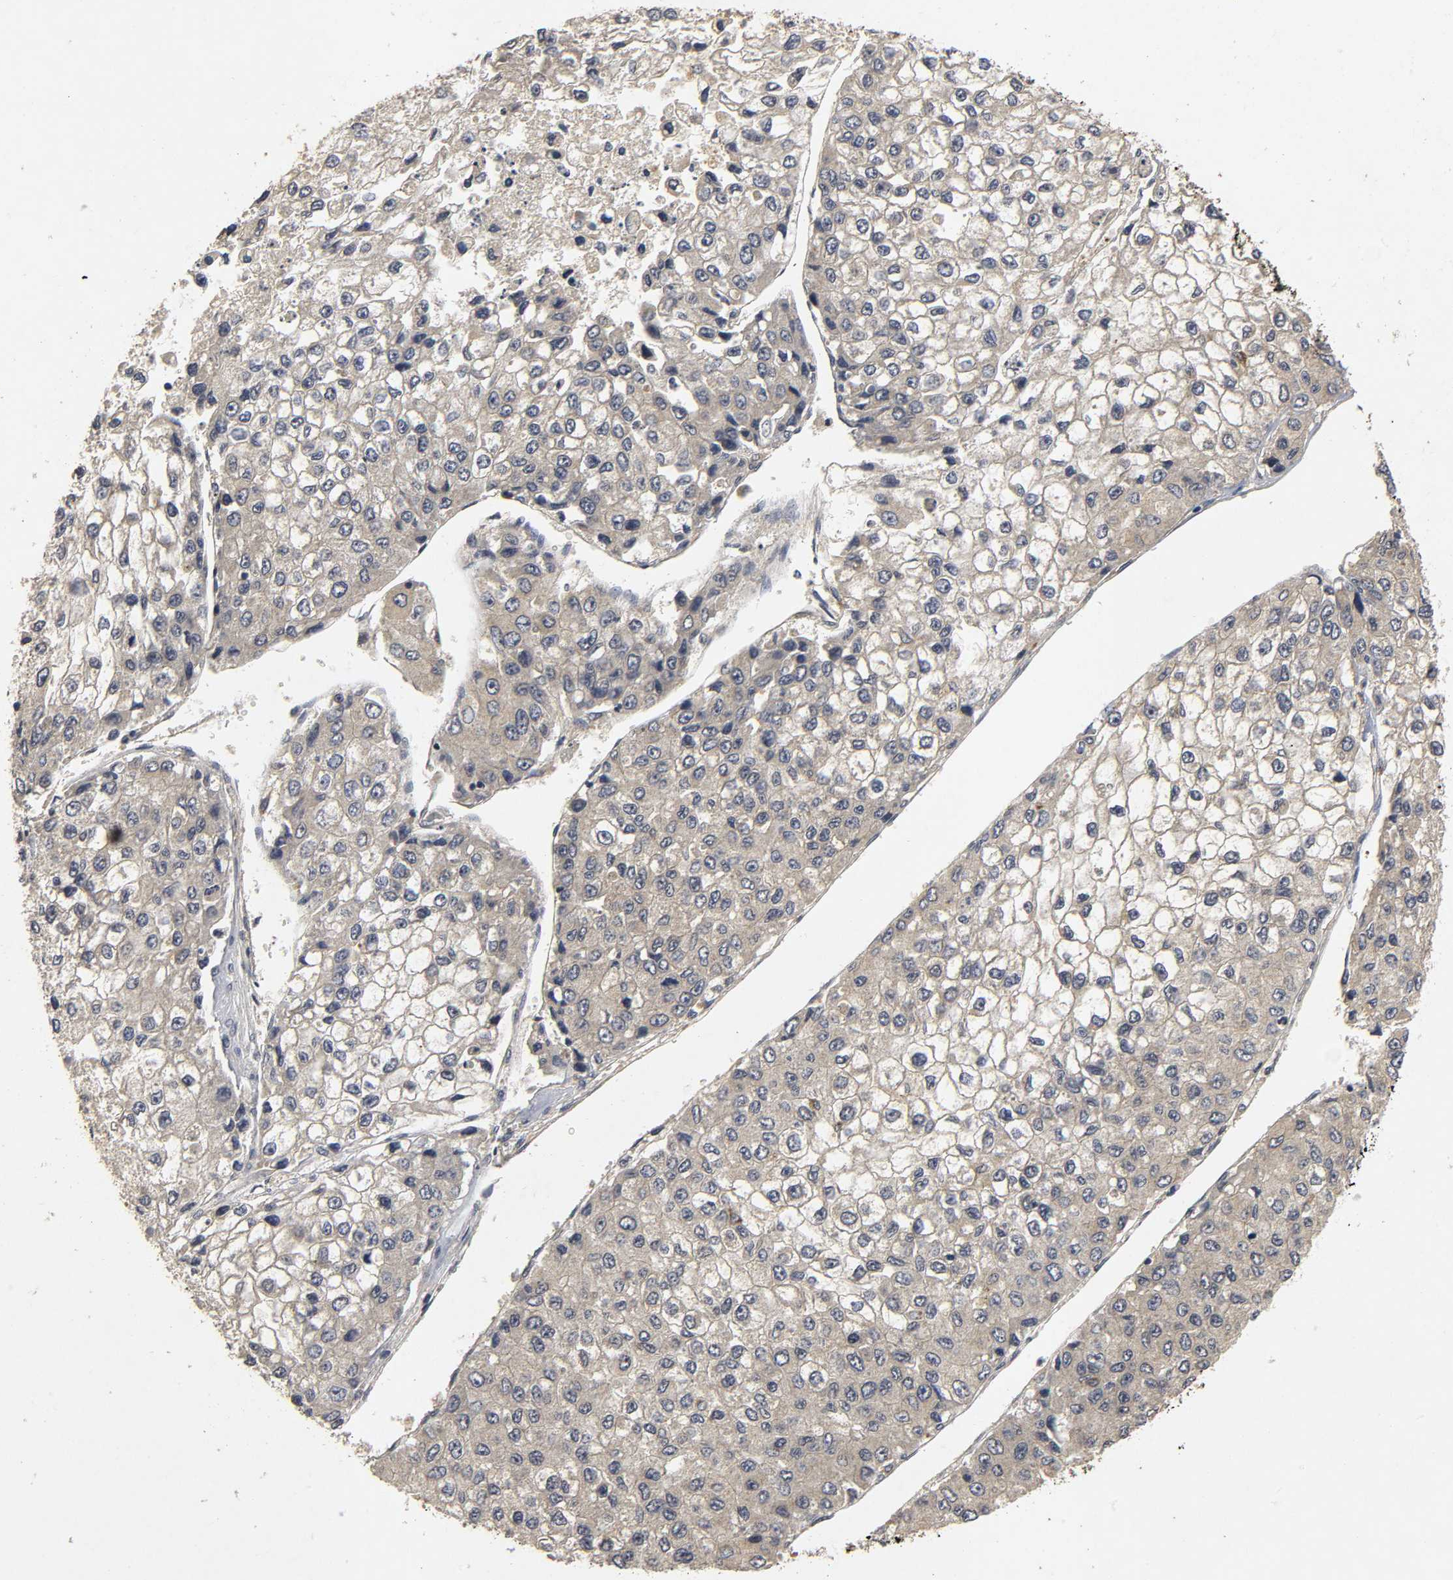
{"staining": {"intensity": "negative", "quantity": "none", "location": "none"}, "tissue": "liver cancer", "cell_type": "Tumor cells", "image_type": "cancer", "snomed": [{"axis": "morphology", "description": "Carcinoma, Hepatocellular, NOS"}, {"axis": "topography", "description": "Liver"}], "caption": "DAB immunohistochemical staining of liver cancer (hepatocellular carcinoma) displays no significant staining in tumor cells.", "gene": "TRAF6", "patient": {"sex": "female", "age": 66}}